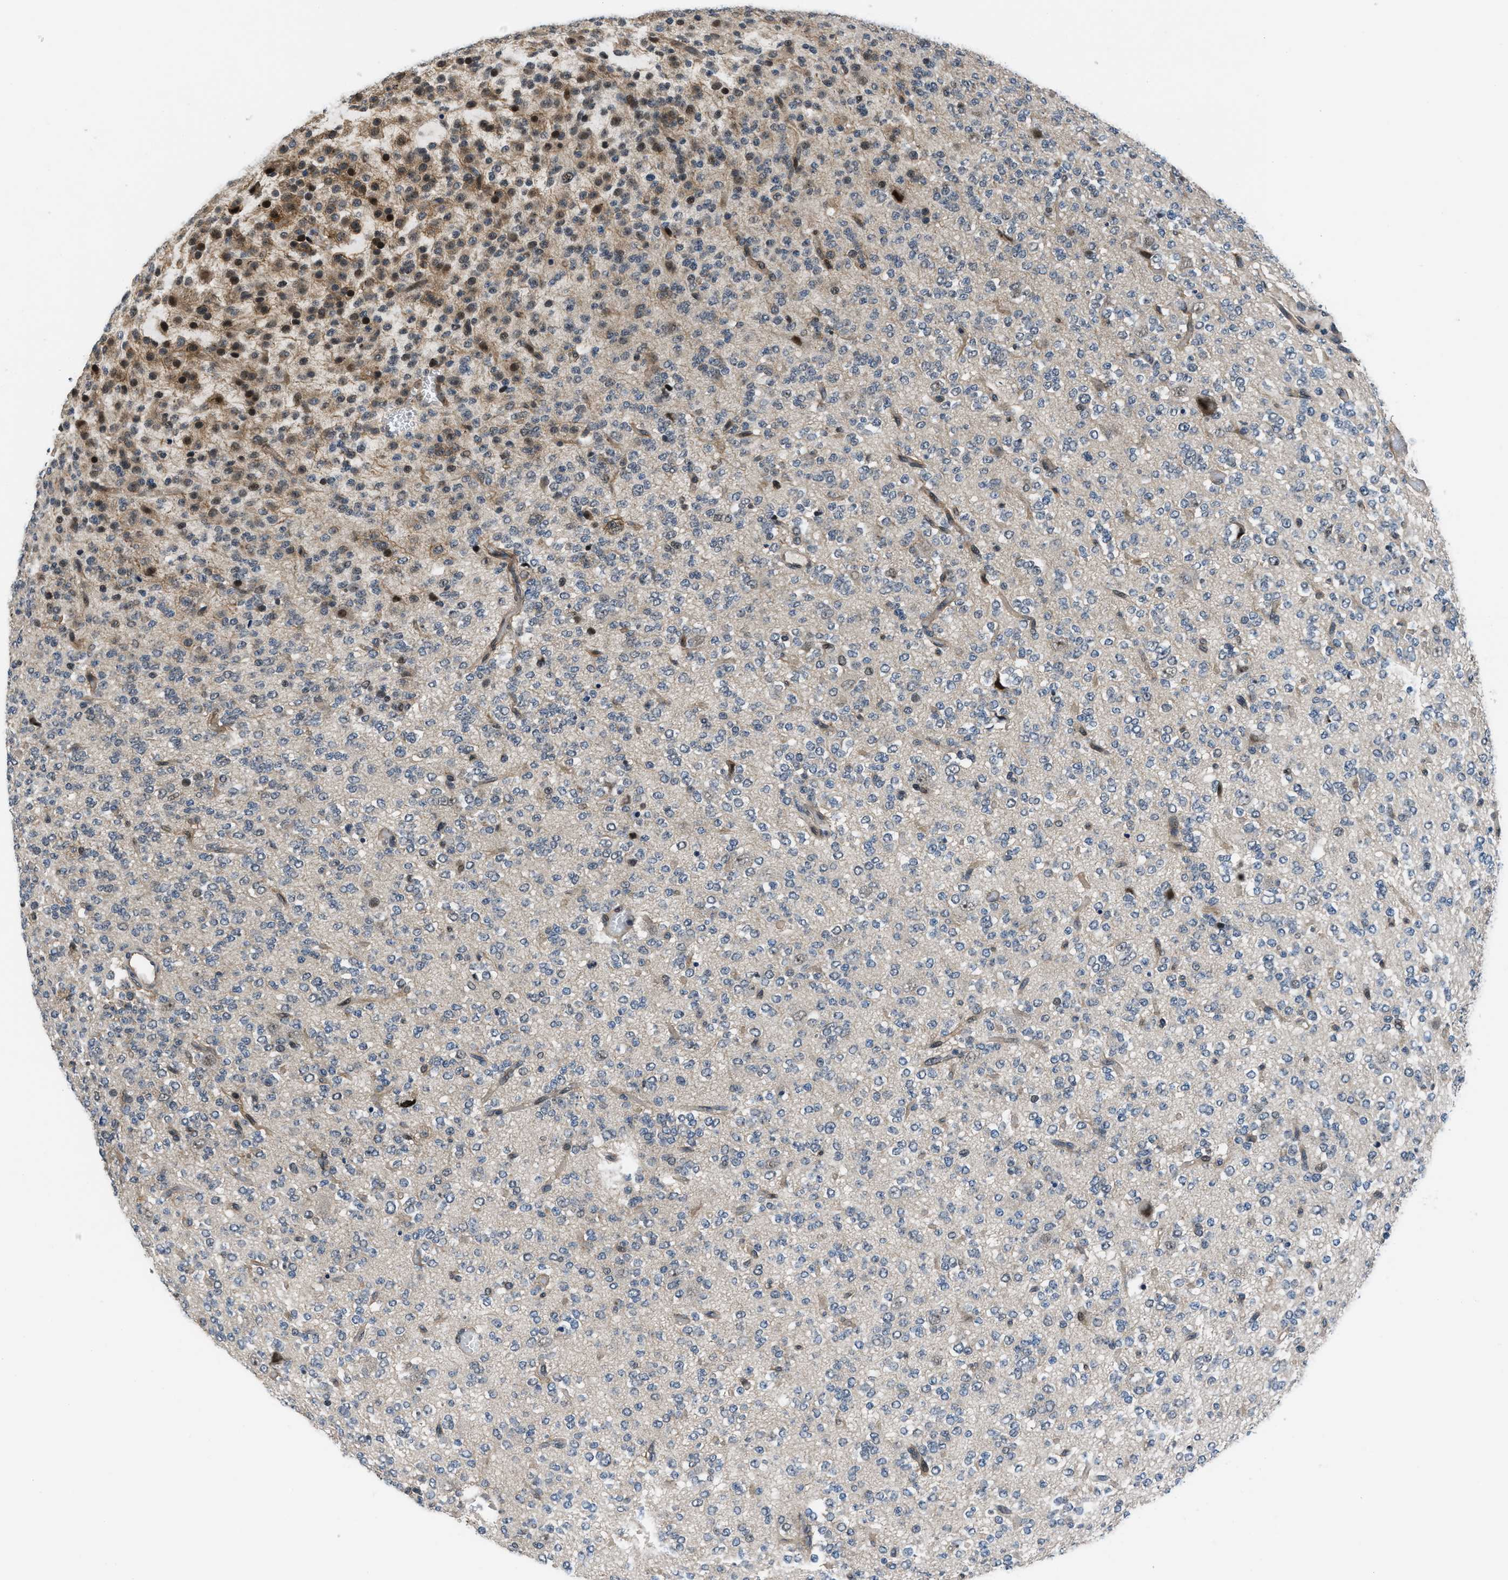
{"staining": {"intensity": "moderate", "quantity": "25%-75%", "location": "cytoplasmic/membranous,nuclear"}, "tissue": "glioma", "cell_type": "Tumor cells", "image_type": "cancer", "snomed": [{"axis": "morphology", "description": "Glioma, malignant, Low grade"}, {"axis": "topography", "description": "Brain"}], "caption": "Immunohistochemical staining of human low-grade glioma (malignant) shows medium levels of moderate cytoplasmic/membranous and nuclear protein positivity in about 25%-75% of tumor cells. (DAB IHC, brown staining for protein, blue staining for nuclei).", "gene": "SETD5", "patient": {"sex": "male", "age": 38}}